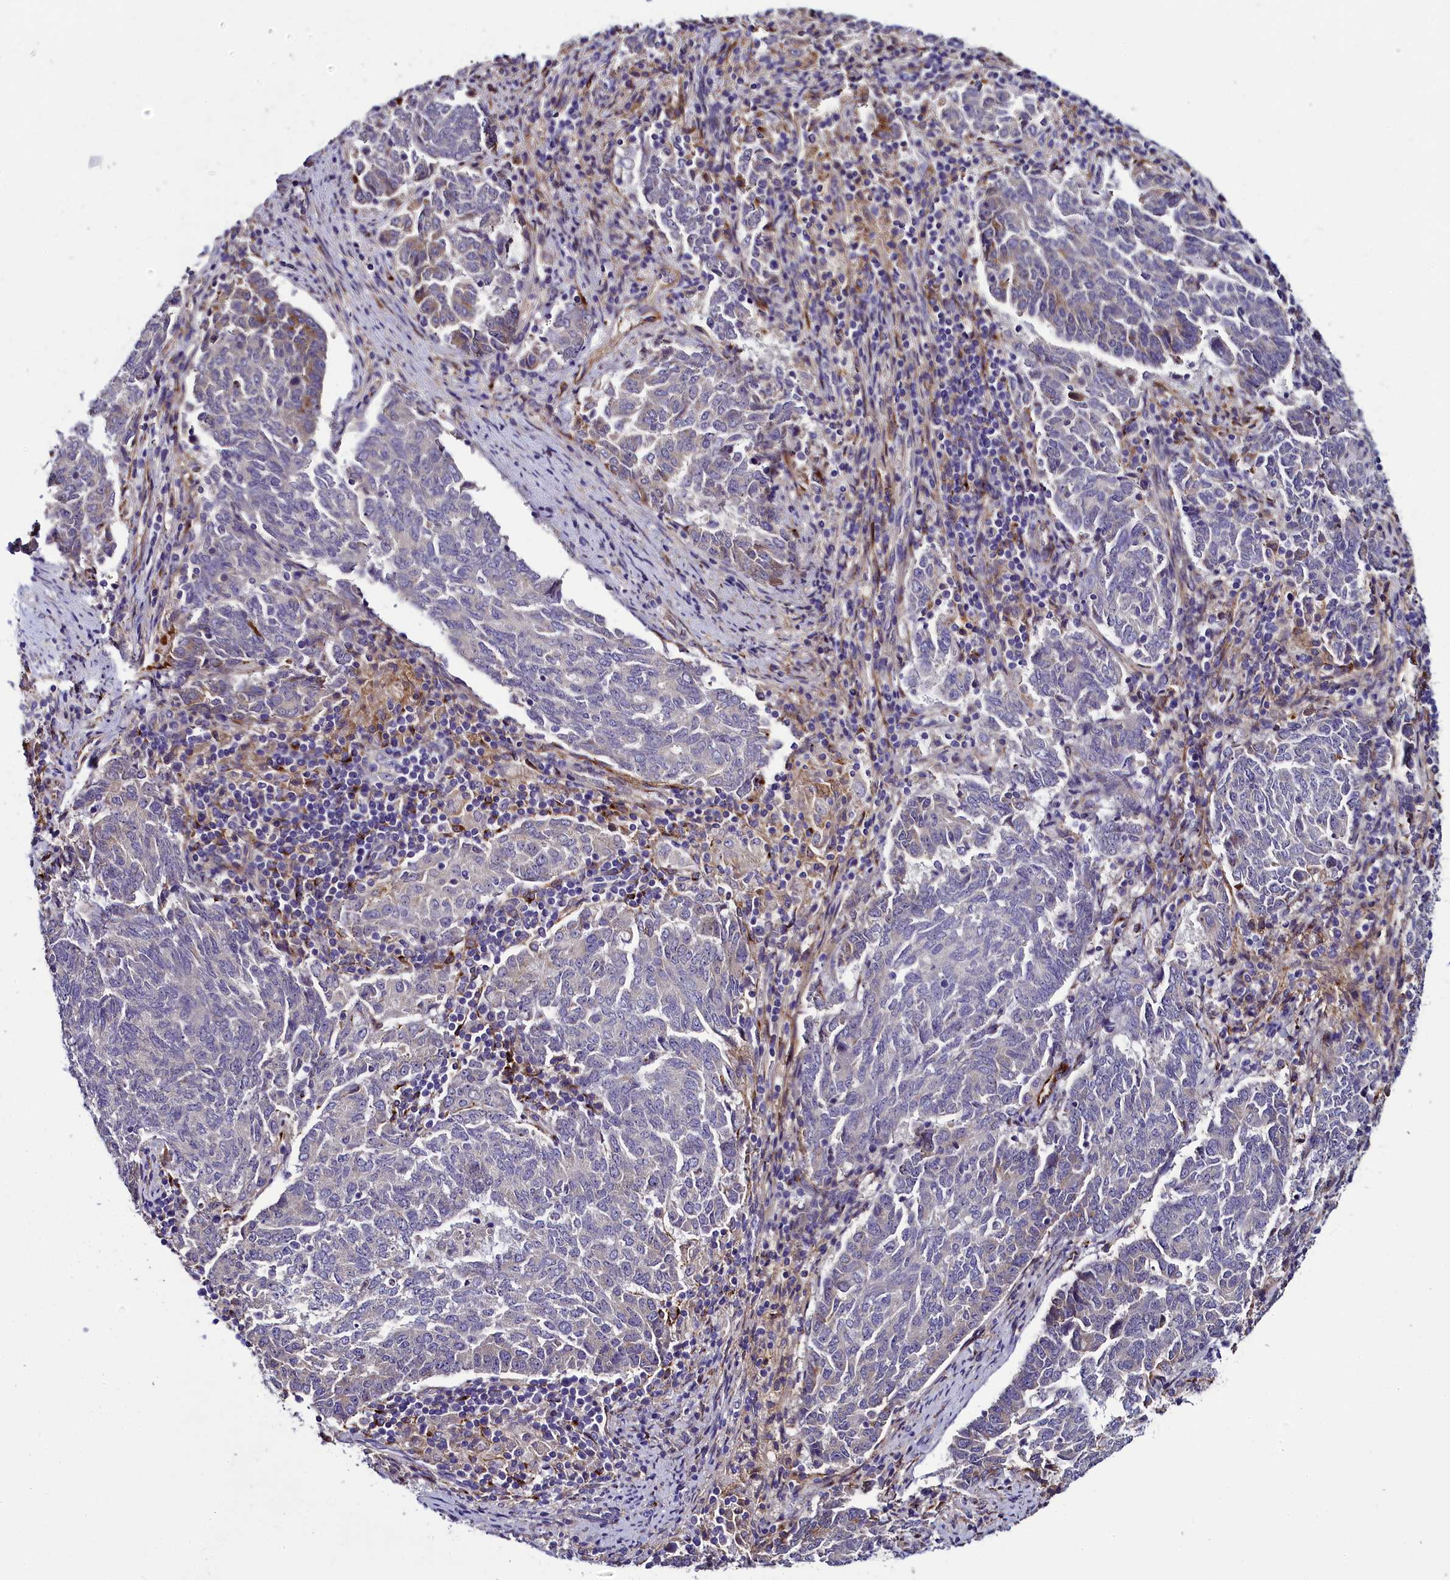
{"staining": {"intensity": "weak", "quantity": "<25%", "location": "cytoplasmic/membranous"}, "tissue": "endometrial cancer", "cell_type": "Tumor cells", "image_type": "cancer", "snomed": [{"axis": "morphology", "description": "Adenocarcinoma, NOS"}, {"axis": "topography", "description": "Endometrium"}], "caption": "Protein analysis of endometrial cancer reveals no significant expression in tumor cells. Brightfield microscopy of immunohistochemistry stained with DAB (3,3'-diaminobenzidine) (brown) and hematoxylin (blue), captured at high magnification.", "gene": "MRC2", "patient": {"sex": "female", "age": 80}}